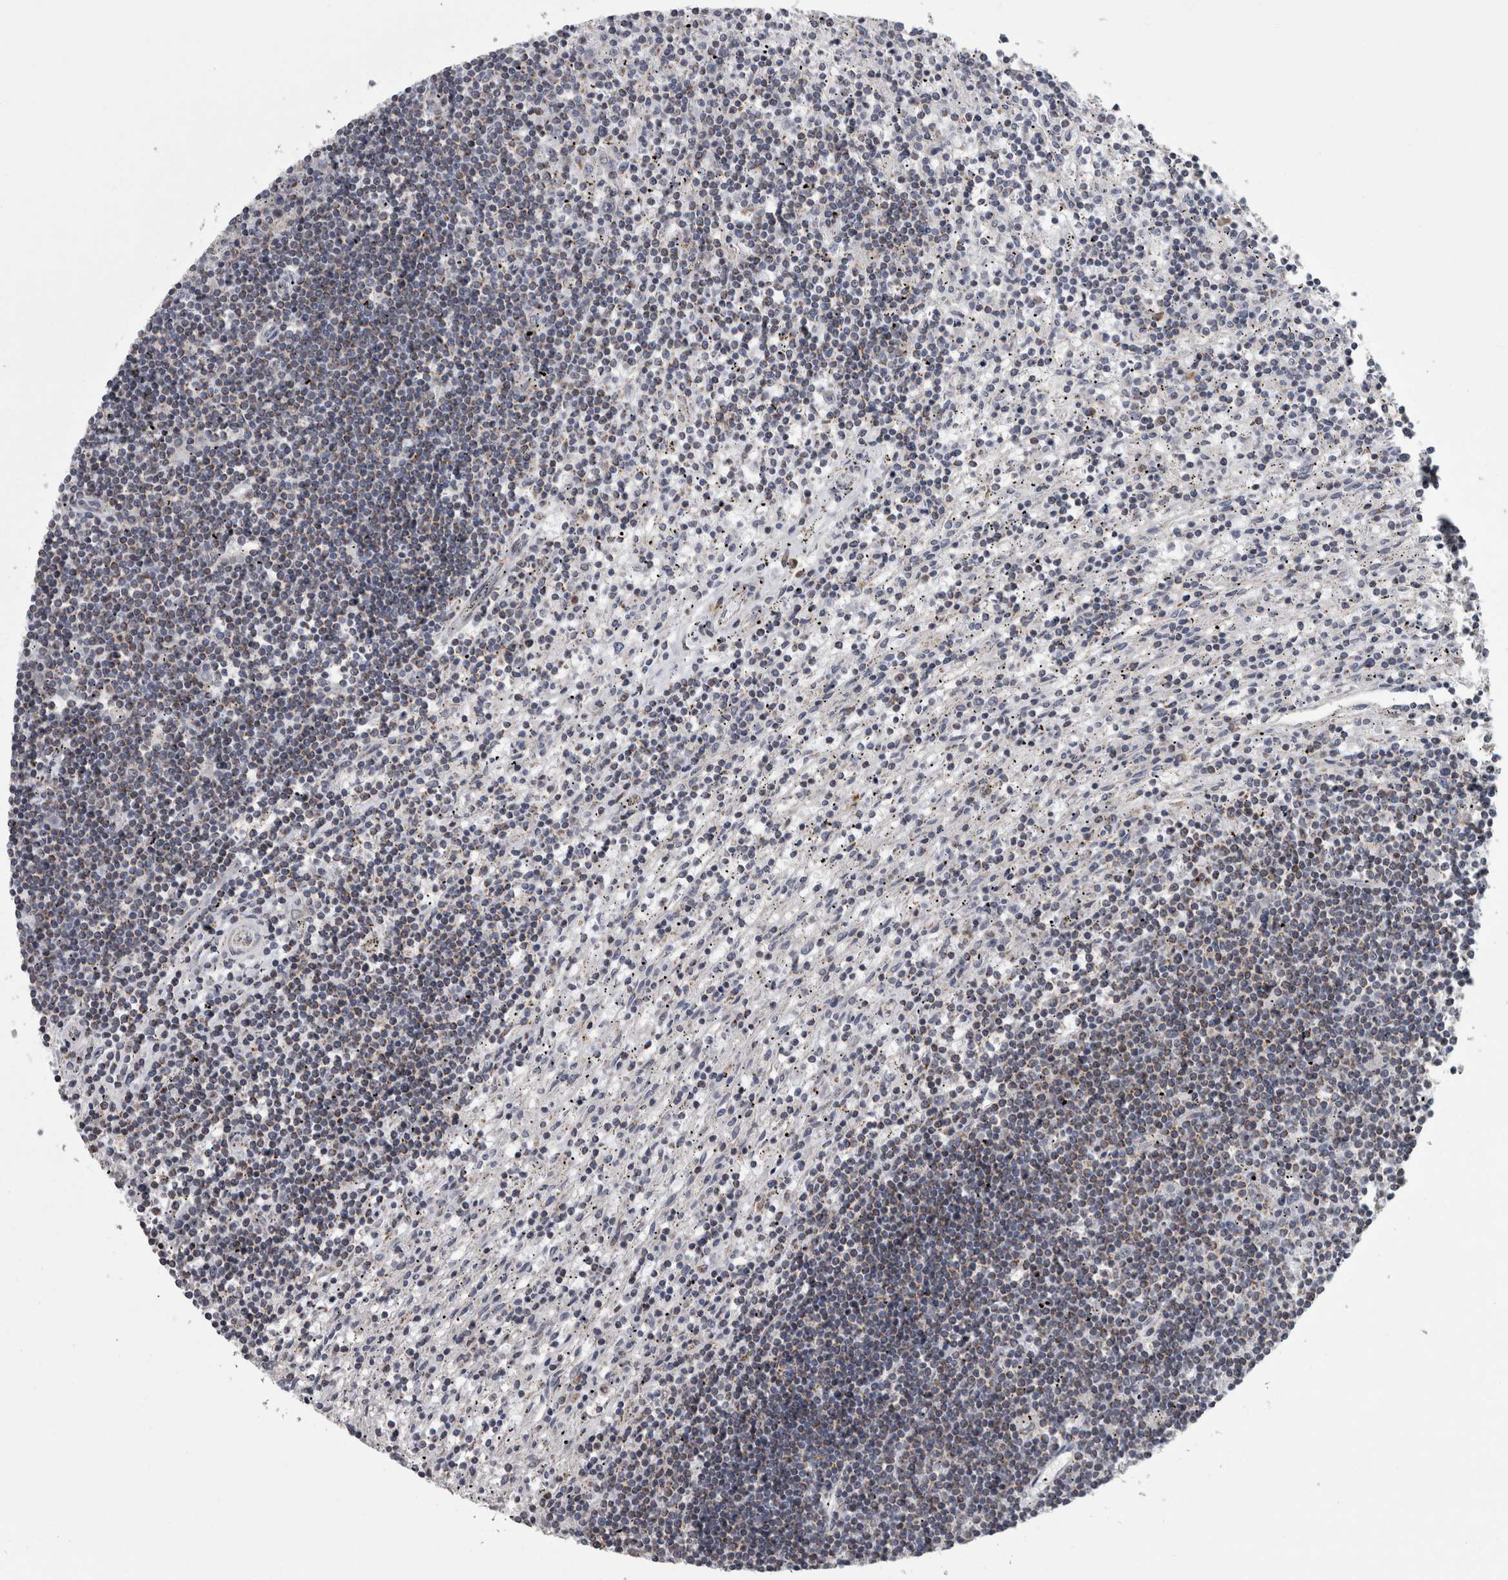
{"staining": {"intensity": "weak", "quantity": "25%-75%", "location": "cytoplasmic/membranous"}, "tissue": "lymphoma", "cell_type": "Tumor cells", "image_type": "cancer", "snomed": [{"axis": "morphology", "description": "Malignant lymphoma, non-Hodgkin's type, Low grade"}, {"axis": "topography", "description": "Spleen"}], "caption": "Tumor cells exhibit low levels of weak cytoplasmic/membranous positivity in approximately 25%-75% of cells in human lymphoma.", "gene": "DBT", "patient": {"sex": "male", "age": 76}}